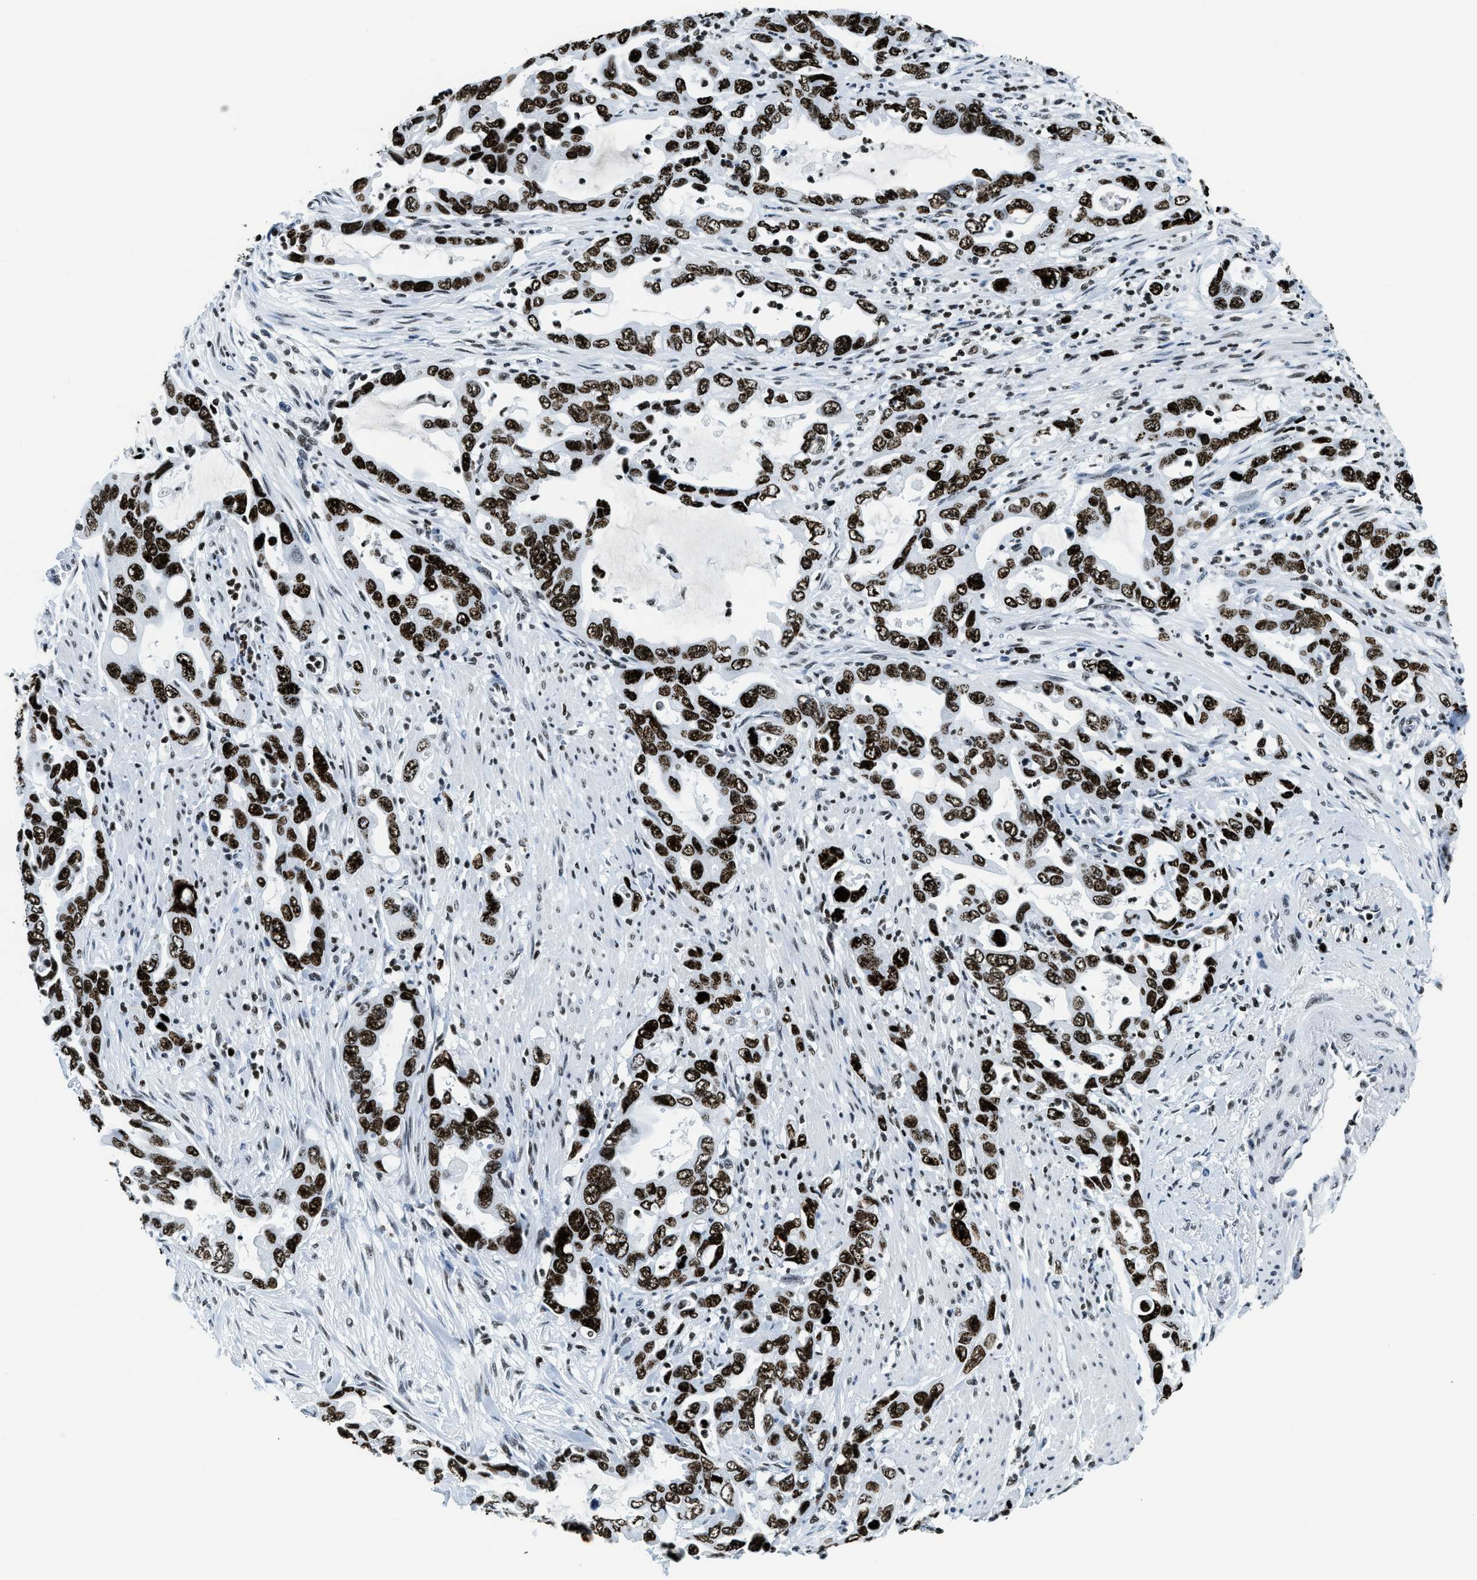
{"staining": {"intensity": "strong", "quantity": ">75%", "location": "nuclear"}, "tissue": "pancreatic cancer", "cell_type": "Tumor cells", "image_type": "cancer", "snomed": [{"axis": "morphology", "description": "Adenocarcinoma, NOS"}, {"axis": "topography", "description": "Pancreas"}], "caption": "An immunohistochemistry (IHC) micrograph of neoplastic tissue is shown. Protein staining in brown highlights strong nuclear positivity in pancreatic cancer (adenocarcinoma) within tumor cells. (DAB (3,3'-diaminobenzidine) = brown stain, brightfield microscopy at high magnification).", "gene": "TOP1", "patient": {"sex": "female", "age": 70}}